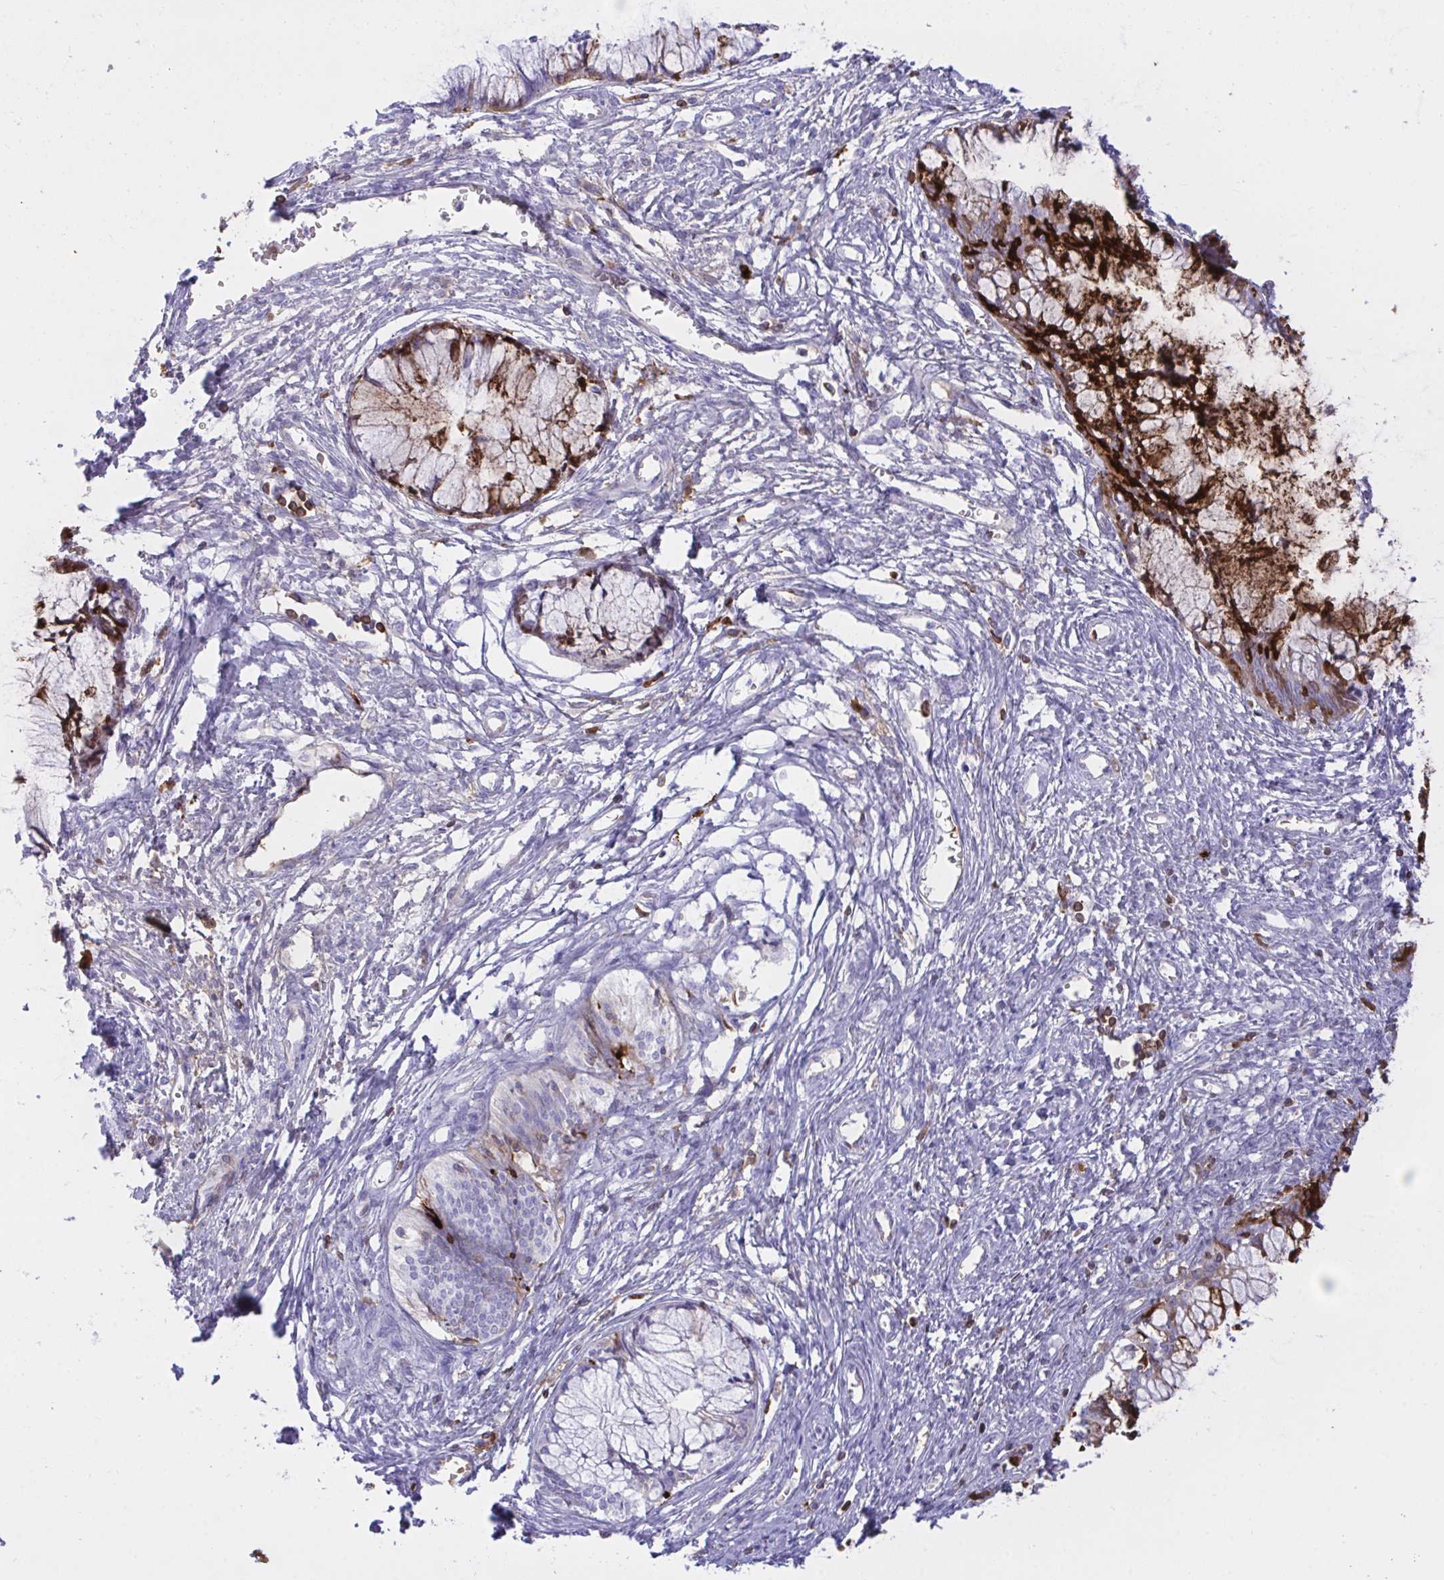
{"staining": {"intensity": "strong", "quantity": "25%-75%", "location": "cytoplasmic/membranous"}, "tissue": "cervical cancer", "cell_type": "Tumor cells", "image_type": "cancer", "snomed": [{"axis": "morphology", "description": "Adenocarcinoma, NOS"}, {"axis": "topography", "description": "Cervix"}], "caption": "Human cervical adenocarcinoma stained for a protein (brown) reveals strong cytoplasmic/membranous positive staining in about 25%-75% of tumor cells.", "gene": "F2", "patient": {"sex": "female", "age": 44}}